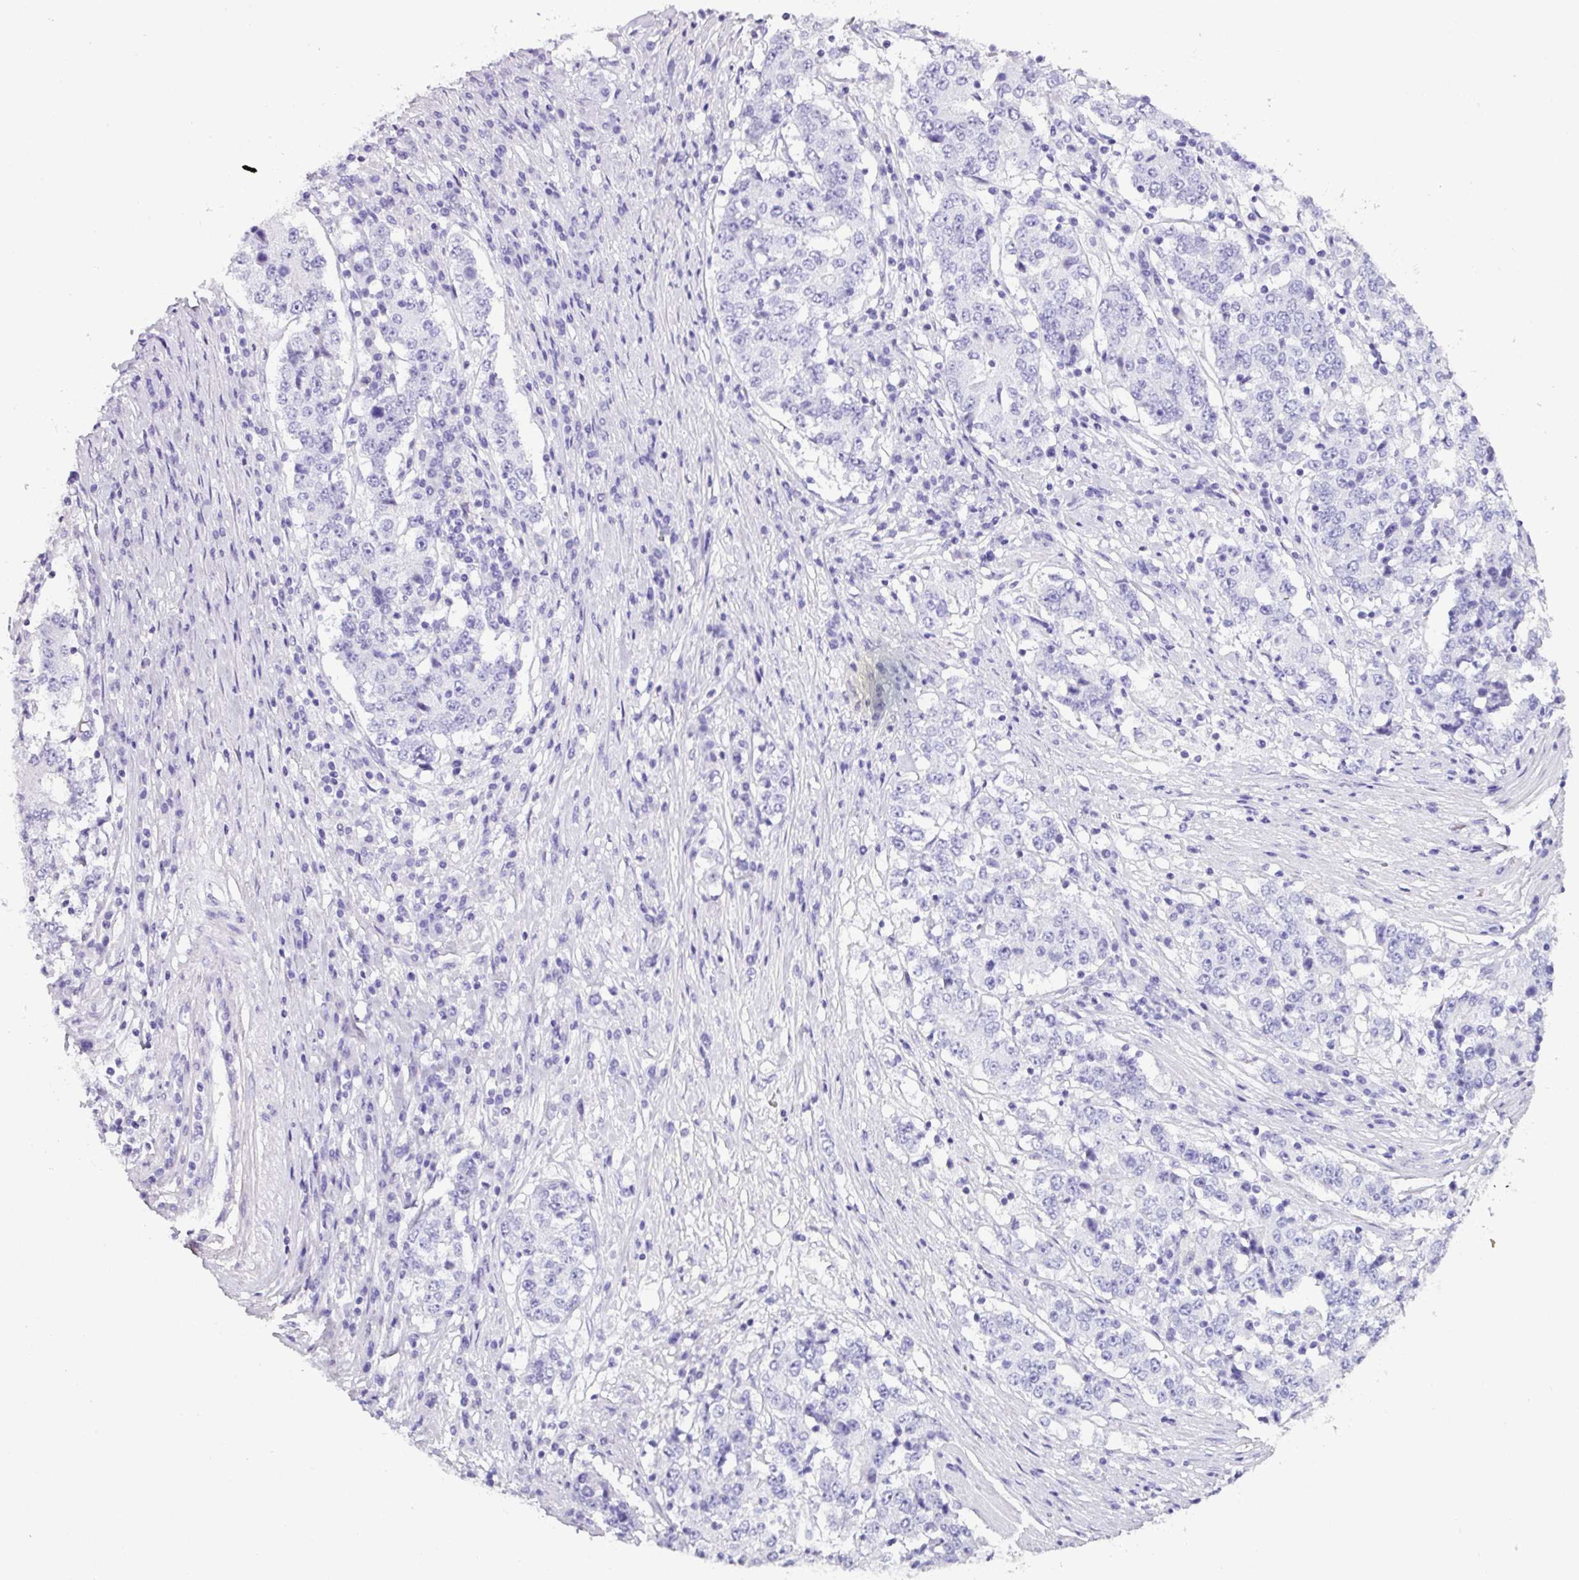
{"staining": {"intensity": "negative", "quantity": "none", "location": "none"}, "tissue": "stomach cancer", "cell_type": "Tumor cells", "image_type": "cancer", "snomed": [{"axis": "morphology", "description": "Adenocarcinoma, NOS"}, {"axis": "topography", "description": "Stomach"}], "caption": "Immunohistochemistry micrograph of human adenocarcinoma (stomach) stained for a protein (brown), which exhibits no positivity in tumor cells.", "gene": "NAPSA", "patient": {"sex": "male", "age": 59}}